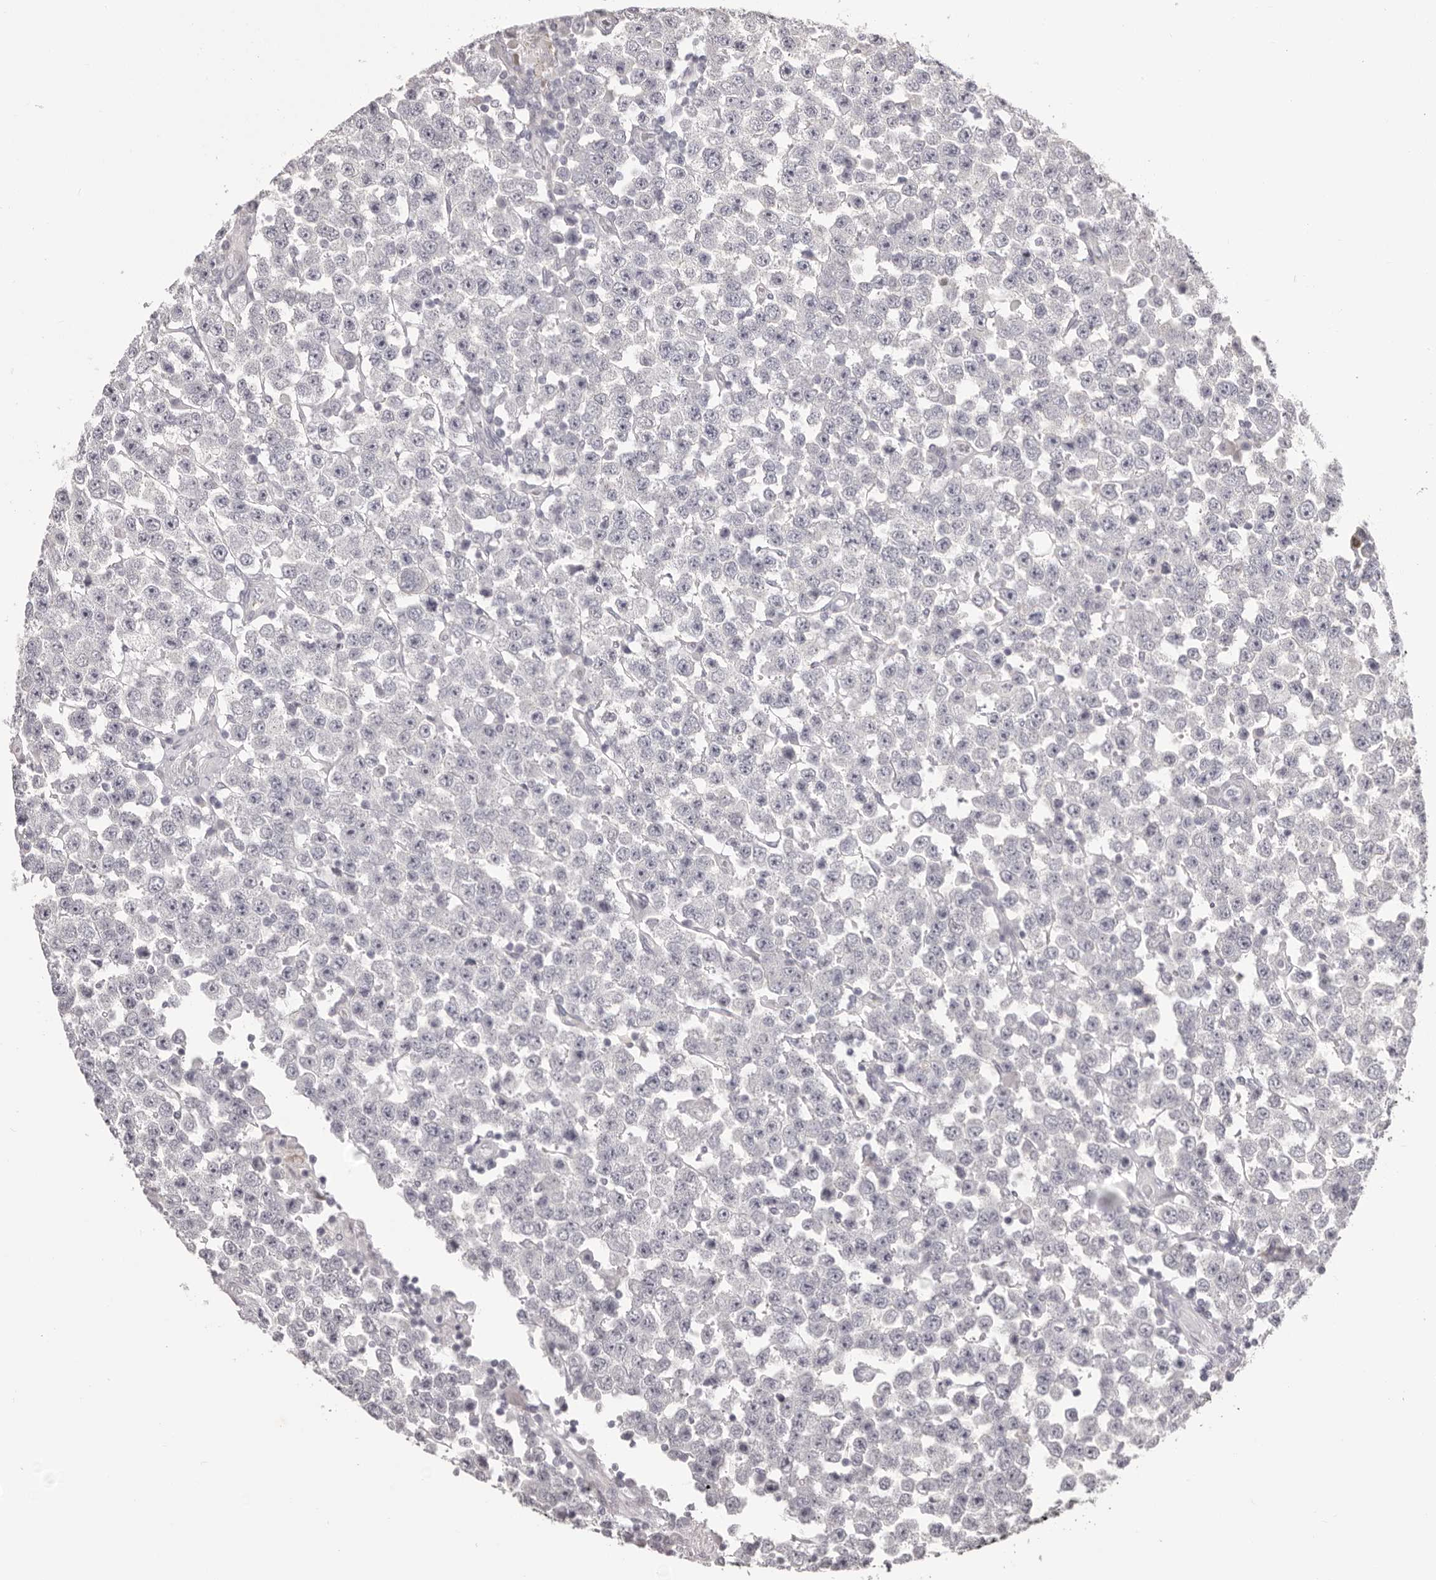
{"staining": {"intensity": "negative", "quantity": "none", "location": "none"}, "tissue": "testis cancer", "cell_type": "Tumor cells", "image_type": "cancer", "snomed": [{"axis": "morphology", "description": "Seminoma, NOS"}, {"axis": "topography", "description": "Testis"}], "caption": "There is no significant expression in tumor cells of testis cancer. (DAB immunohistochemistry, high magnification).", "gene": "OTUD3", "patient": {"sex": "male", "age": 28}}